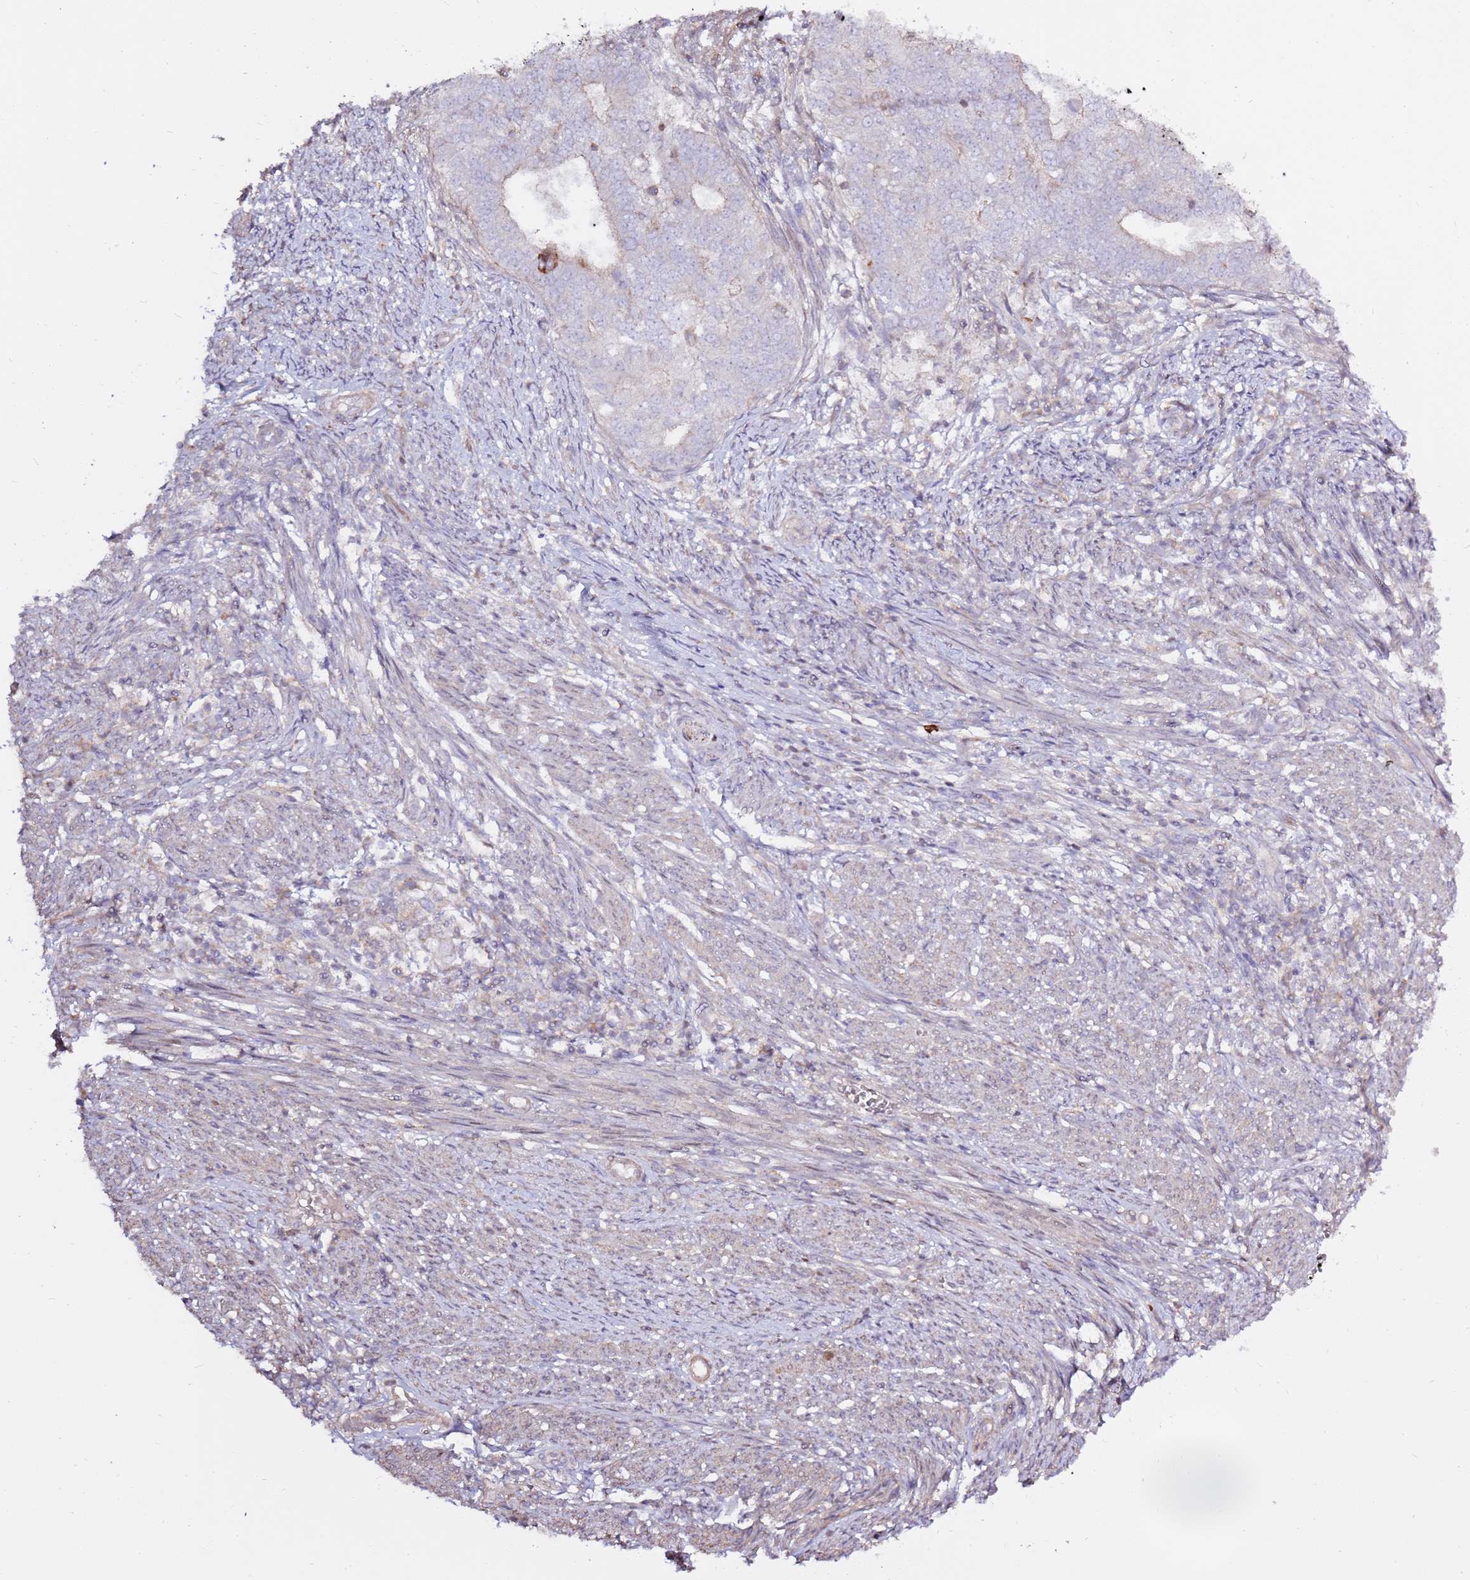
{"staining": {"intensity": "negative", "quantity": "none", "location": "none"}, "tissue": "endometrial cancer", "cell_type": "Tumor cells", "image_type": "cancer", "snomed": [{"axis": "morphology", "description": "Adenocarcinoma, NOS"}, {"axis": "topography", "description": "Endometrium"}], "caption": "This histopathology image is of endometrial cancer stained with immunohistochemistry (IHC) to label a protein in brown with the nuclei are counter-stained blue. There is no expression in tumor cells. The staining was performed using DAB (3,3'-diaminobenzidine) to visualize the protein expression in brown, while the nuclei were stained in blue with hematoxylin (Magnification: 20x).", "gene": "EVA1B", "patient": {"sex": "female", "age": 62}}